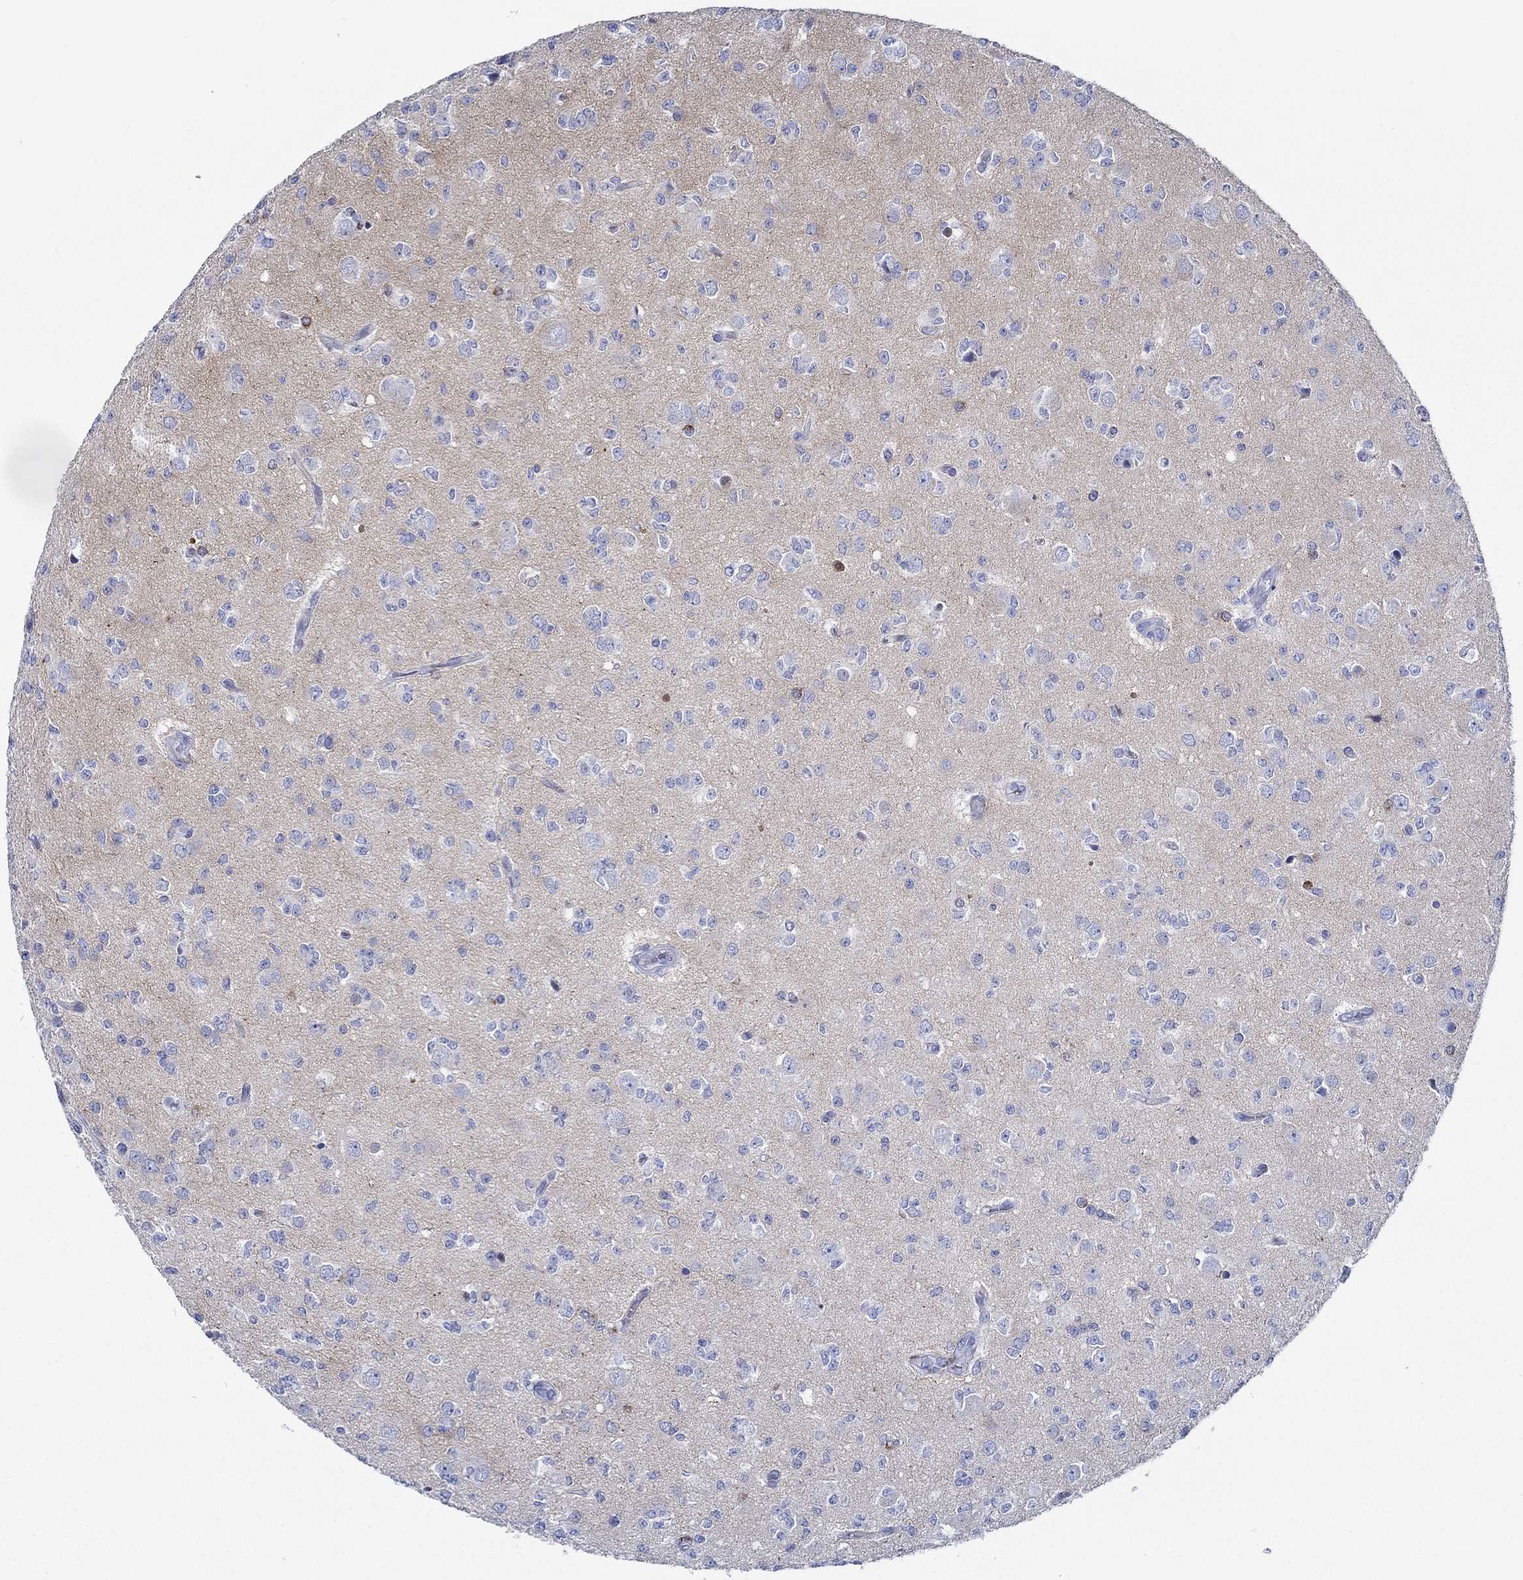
{"staining": {"intensity": "negative", "quantity": "none", "location": "none"}, "tissue": "glioma", "cell_type": "Tumor cells", "image_type": "cancer", "snomed": [{"axis": "morphology", "description": "Glioma, malignant, Low grade"}, {"axis": "topography", "description": "Brain"}], "caption": "An image of glioma stained for a protein shows no brown staining in tumor cells. Nuclei are stained in blue.", "gene": "IGFBP6", "patient": {"sex": "female", "age": 45}}